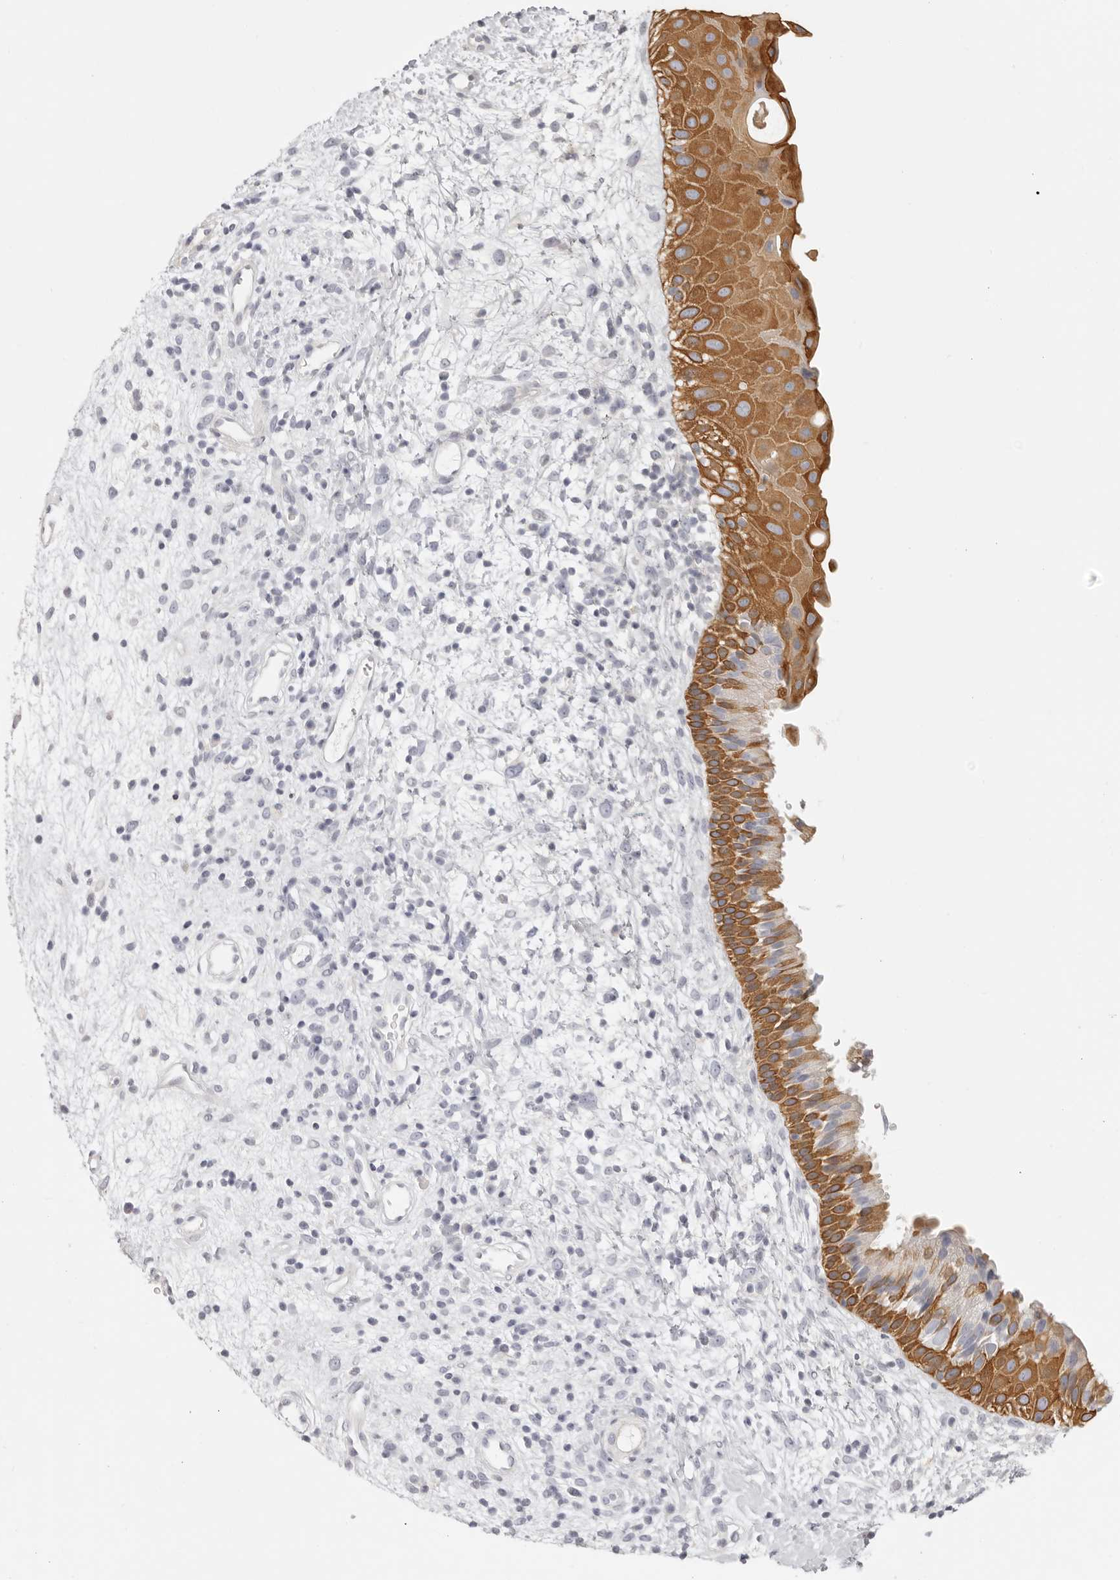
{"staining": {"intensity": "moderate", "quantity": ">75%", "location": "cytoplasmic/membranous"}, "tissue": "nasopharynx", "cell_type": "Respiratory epithelial cells", "image_type": "normal", "snomed": [{"axis": "morphology", "description": "Normal tissue, NOS"}, {"axis": "topography", "description": "Nasopharynx"}], "caption": "Approximately >75% of respiratory epithelial cells in benign human nasopharynx exhibit moderate cytoplasmic/membranous protein positivity as visualized by brown immunohistochemical staining.", "gene": "RXFP1", "patient": {"sex": "male", "age": 22}}